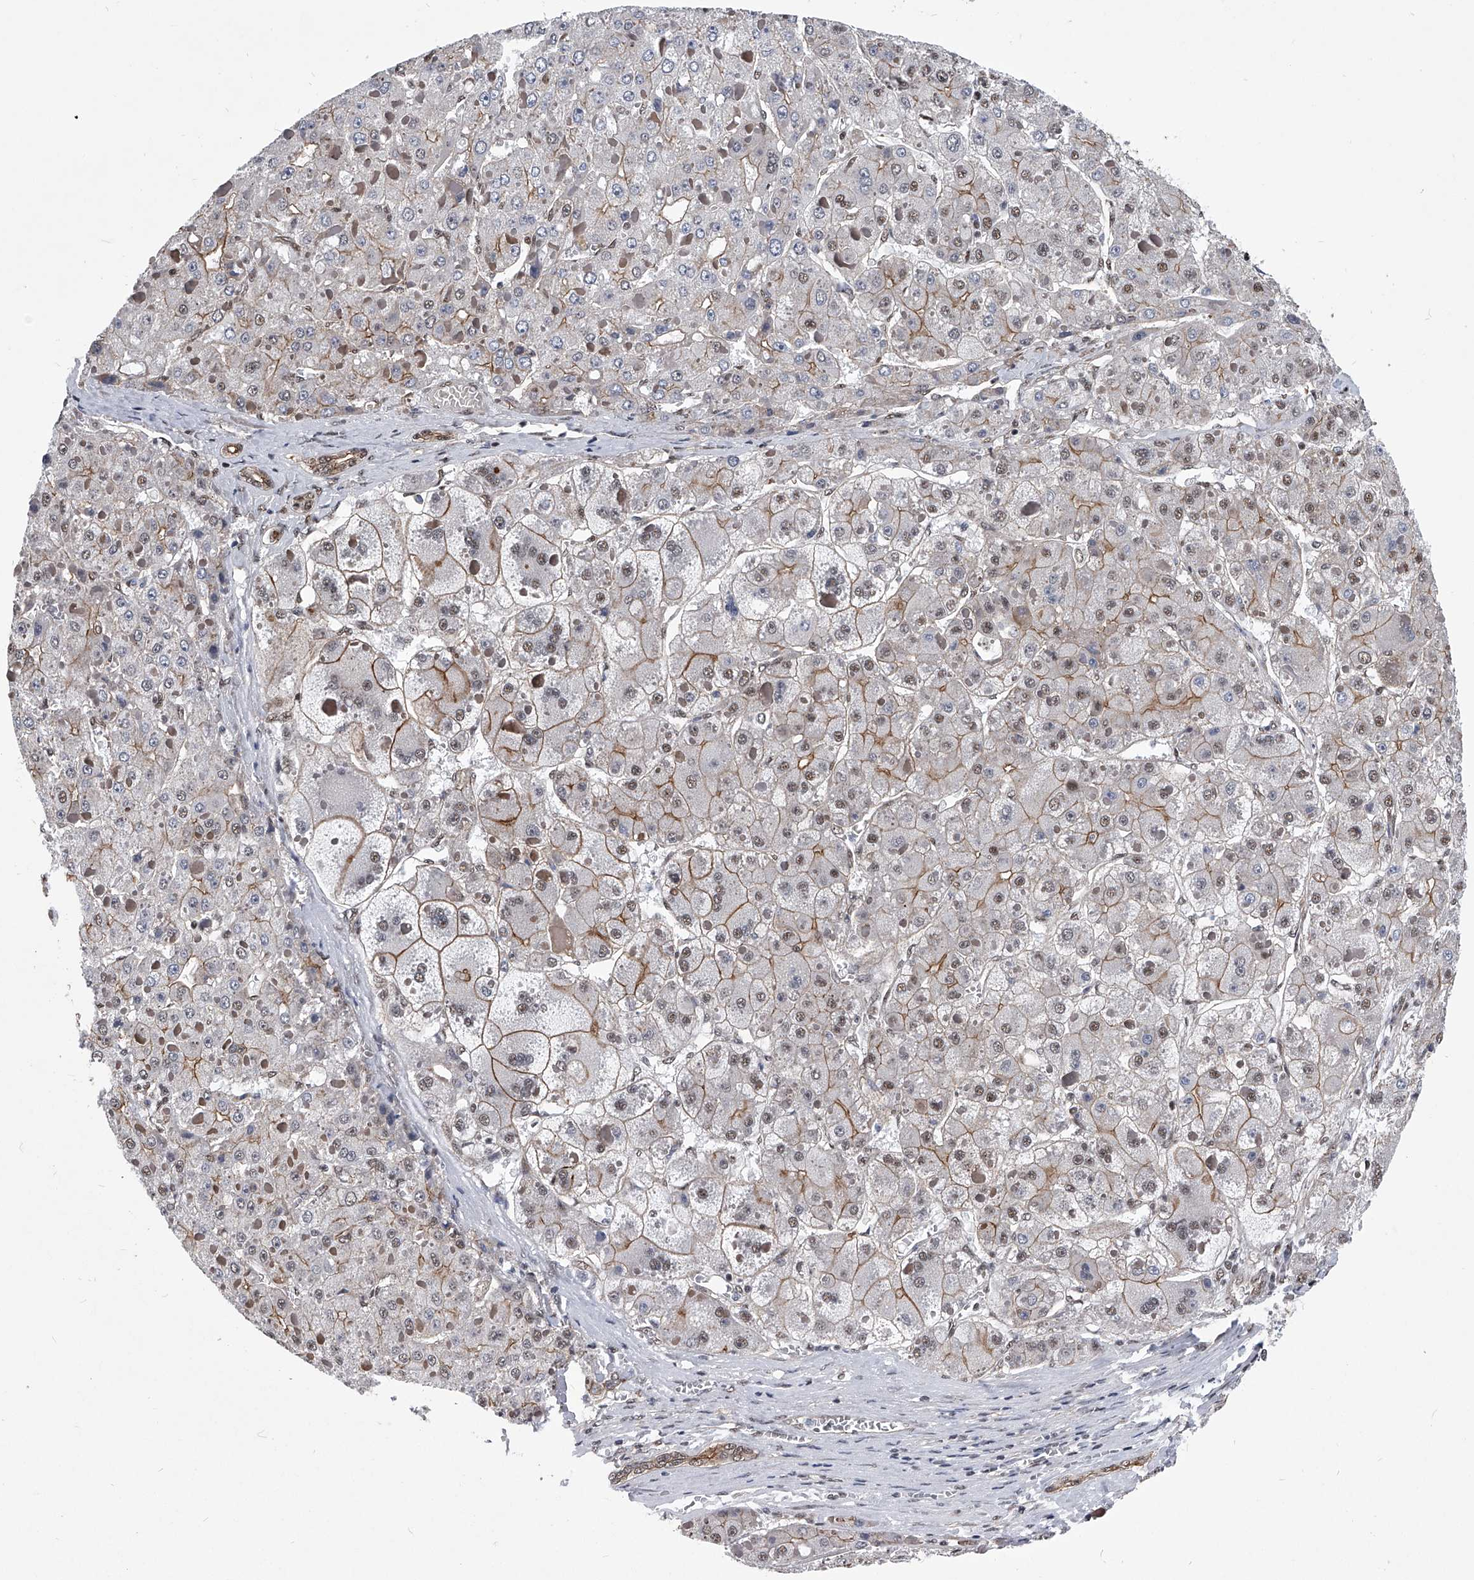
{"staining": {"intensity": "weak", "quantity": "25%-75%", "location": "cytoplasmic/membranous,nuclear"}, "tissue": "liver cancer", "cell_type": "Tumor cells", "image_type": "cancer", "snomed": [{"axis": "morphology", "description": "Carcinoma, Hepatocellular, NOS"}, {"axis": "topography", "description": "Liver"}], "caption": "A photomicrograph showing weak cytoplasmic/membranous and nuclear positivity in about 25%-75% of tumor cells in liver cancer, as visualized by brown immunohistochemical staining.", "gene": "ZNF76", "patient": {"sex": "female", "age": 73}}